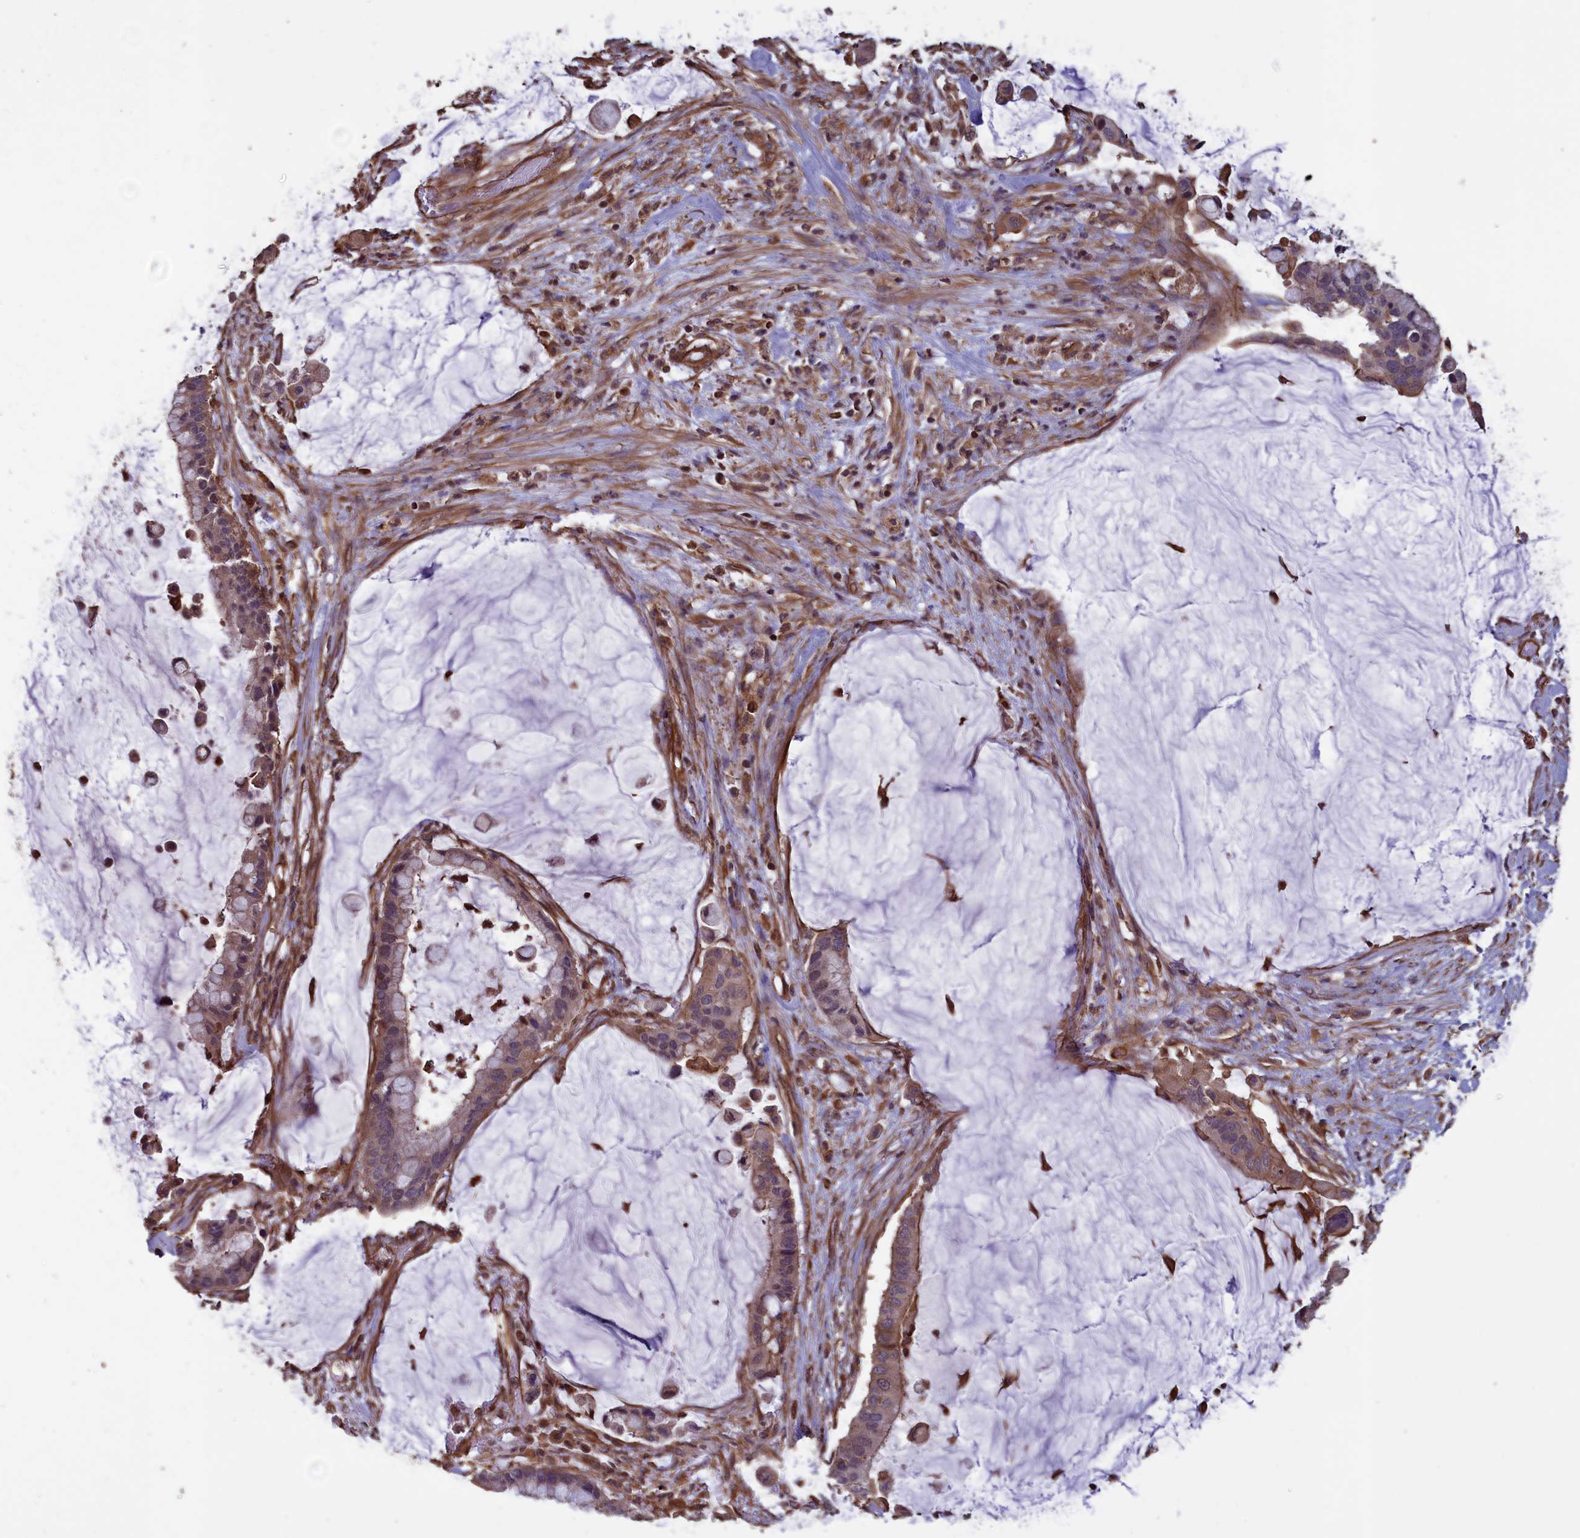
{"staining": {"intensity": "moderate", "quantity": "25%-75%", "location": "cytoplasmic/membranous"}, "tissue": "pancreatic cancer", "cell_type": "Tumor cells", "image_type": "cancer", "snomed": [{"axis": "morphology", "description": "Adenocarcinoma, NOS"}, {"axis": "topography", "description": "Pancreas"}], "caption": "An image showing moderate cytoplasmic/membranous positivity in approximately 25%-75% of tumor cells in adenocarcinoma (pancreatic), as visualized by brown immunohistochemical staining.", "gene": "DAPK3", "patient": {"sex": "male", "age": 41}}